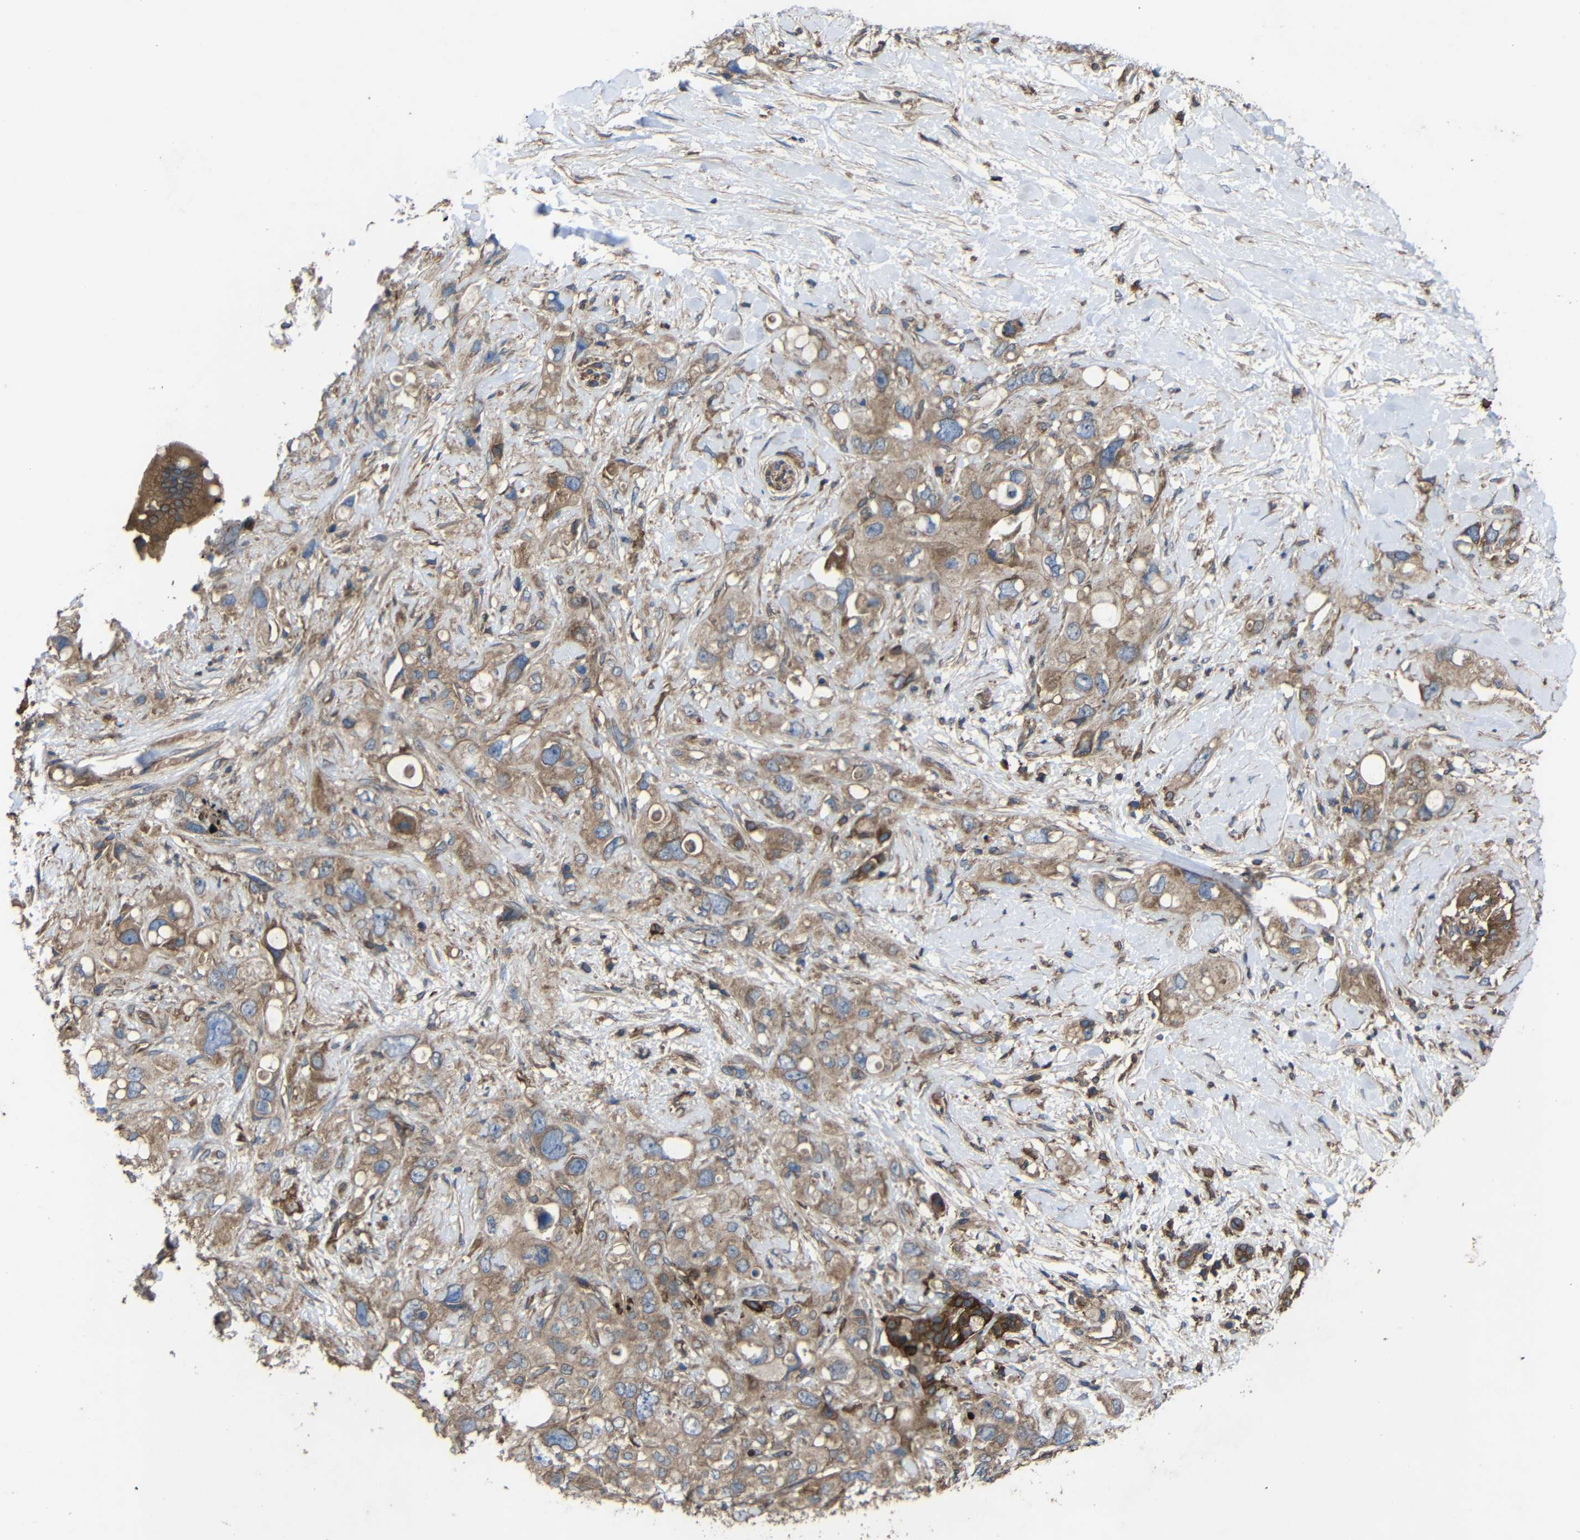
{"staining": {"intensity": "moderate", "quantity": ">75%", "location": "cytoplasmic/membranous"}, "tissue": "pancreatic cancer", "cell_type": "Tumor cells", "image_type": "cancer", "snomed": [{"axis": "morphology", "description": "Adenocarcinoma, NOS"}, {"axis": "topography", "description": "Pancreas"}], "caption": "Tumor cells show medium levels of moderate cytoplasmic/membranous staining in about >75% of cells in human pancreatic cancer.", "gene": "TREM2", "patient": {"sex": "female", "age": 56}}